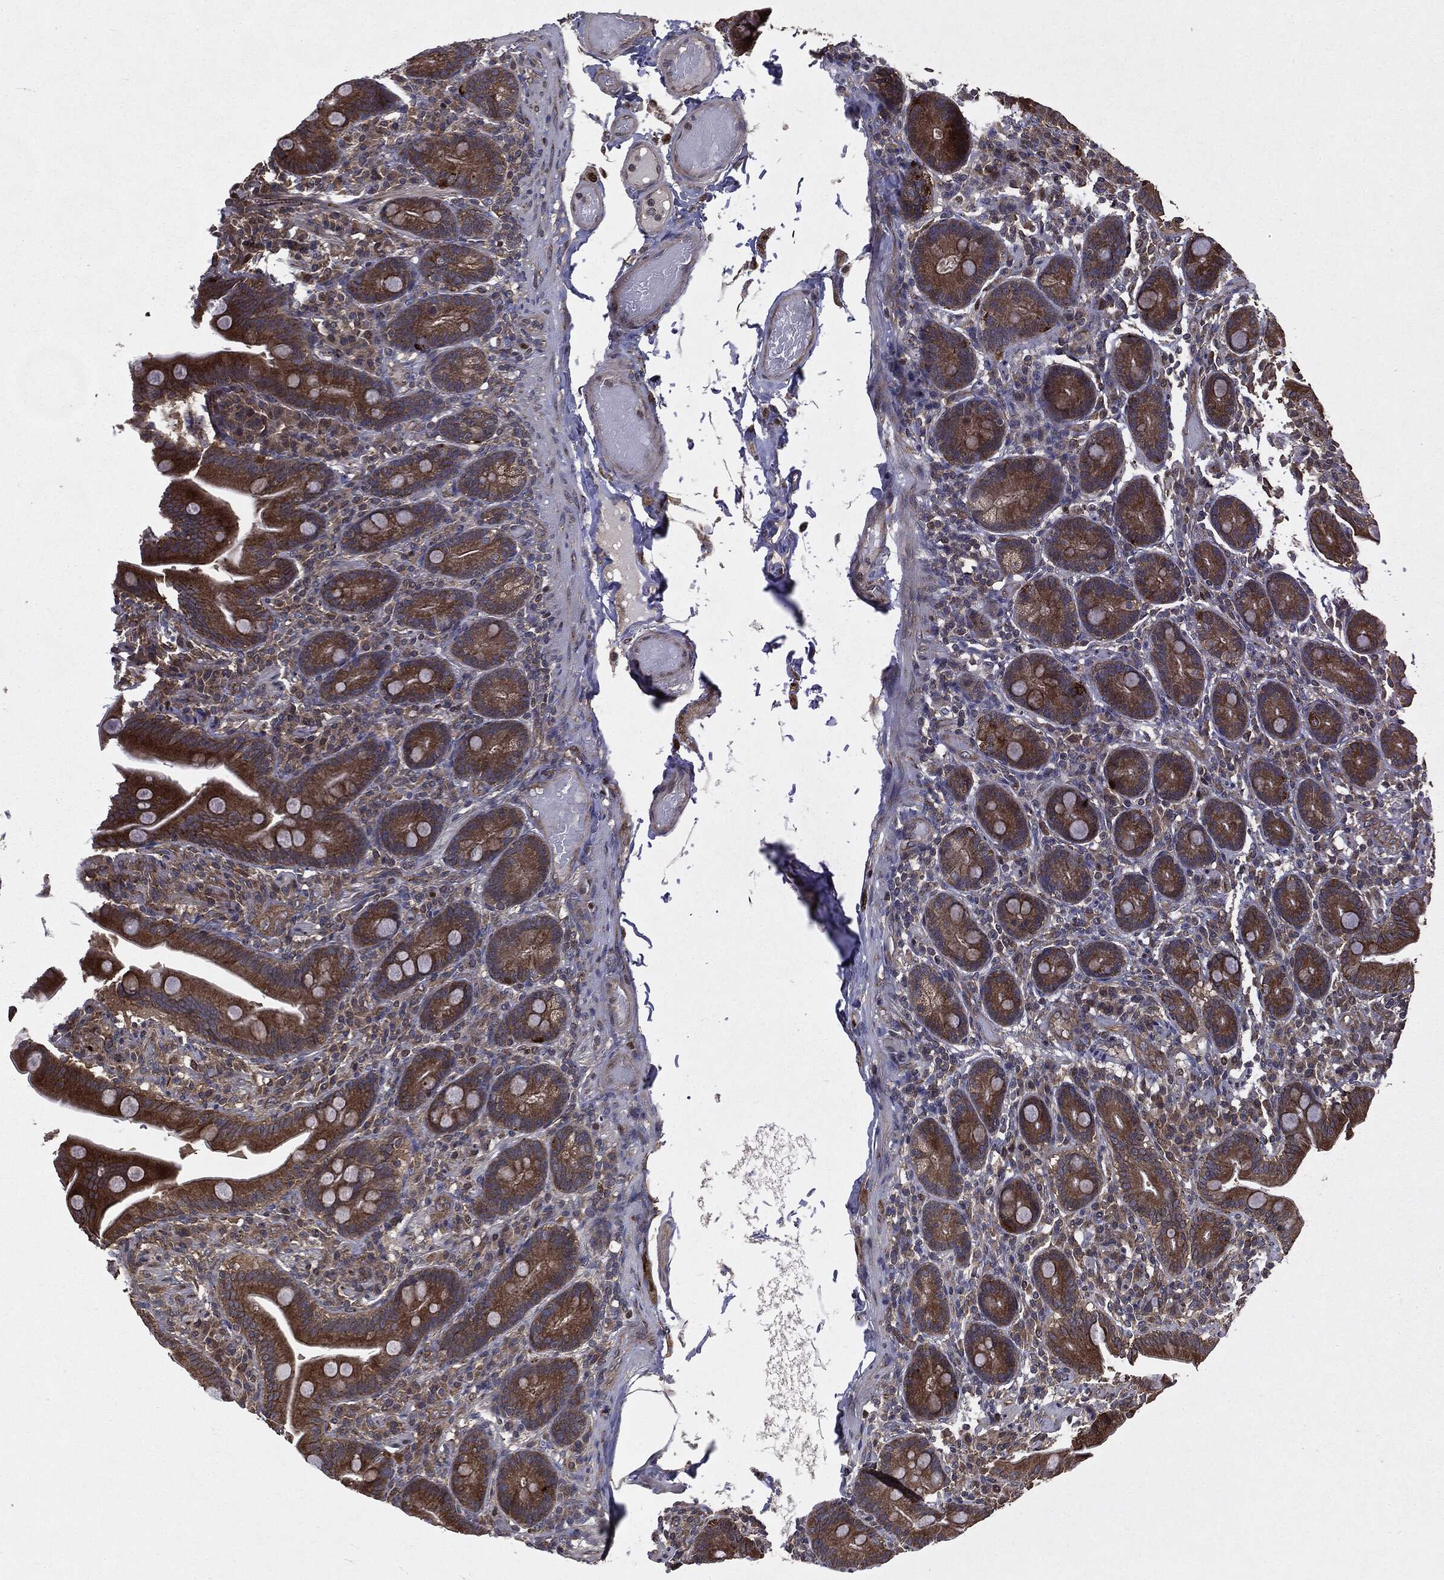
{"staining": {"intensity": "moderate", "quantity": ">75%", "location": "cytoplasmic/membranous"}, "tissue": "small intestine", "cell_type": "Glandular cells", "image_type": "normal", "snomed": [{"axis": "morphology", "description": "Normal tissue, NOS"}, {"axis": "topography", "description": "Small intestine"}], "caption": "A histopathology image of small intestine stained for a protein reveals moderate cytoplasmic/membranous brown staining in glandular cells. The staining is performed using DAB (3,3'-diaminobenzidine) brown chromogen to label protein expression. The nuclei are counter-stained blue using hematoxylin.", "gene": "PLOD3", "patient": {"sex": "male", "age": 66}}